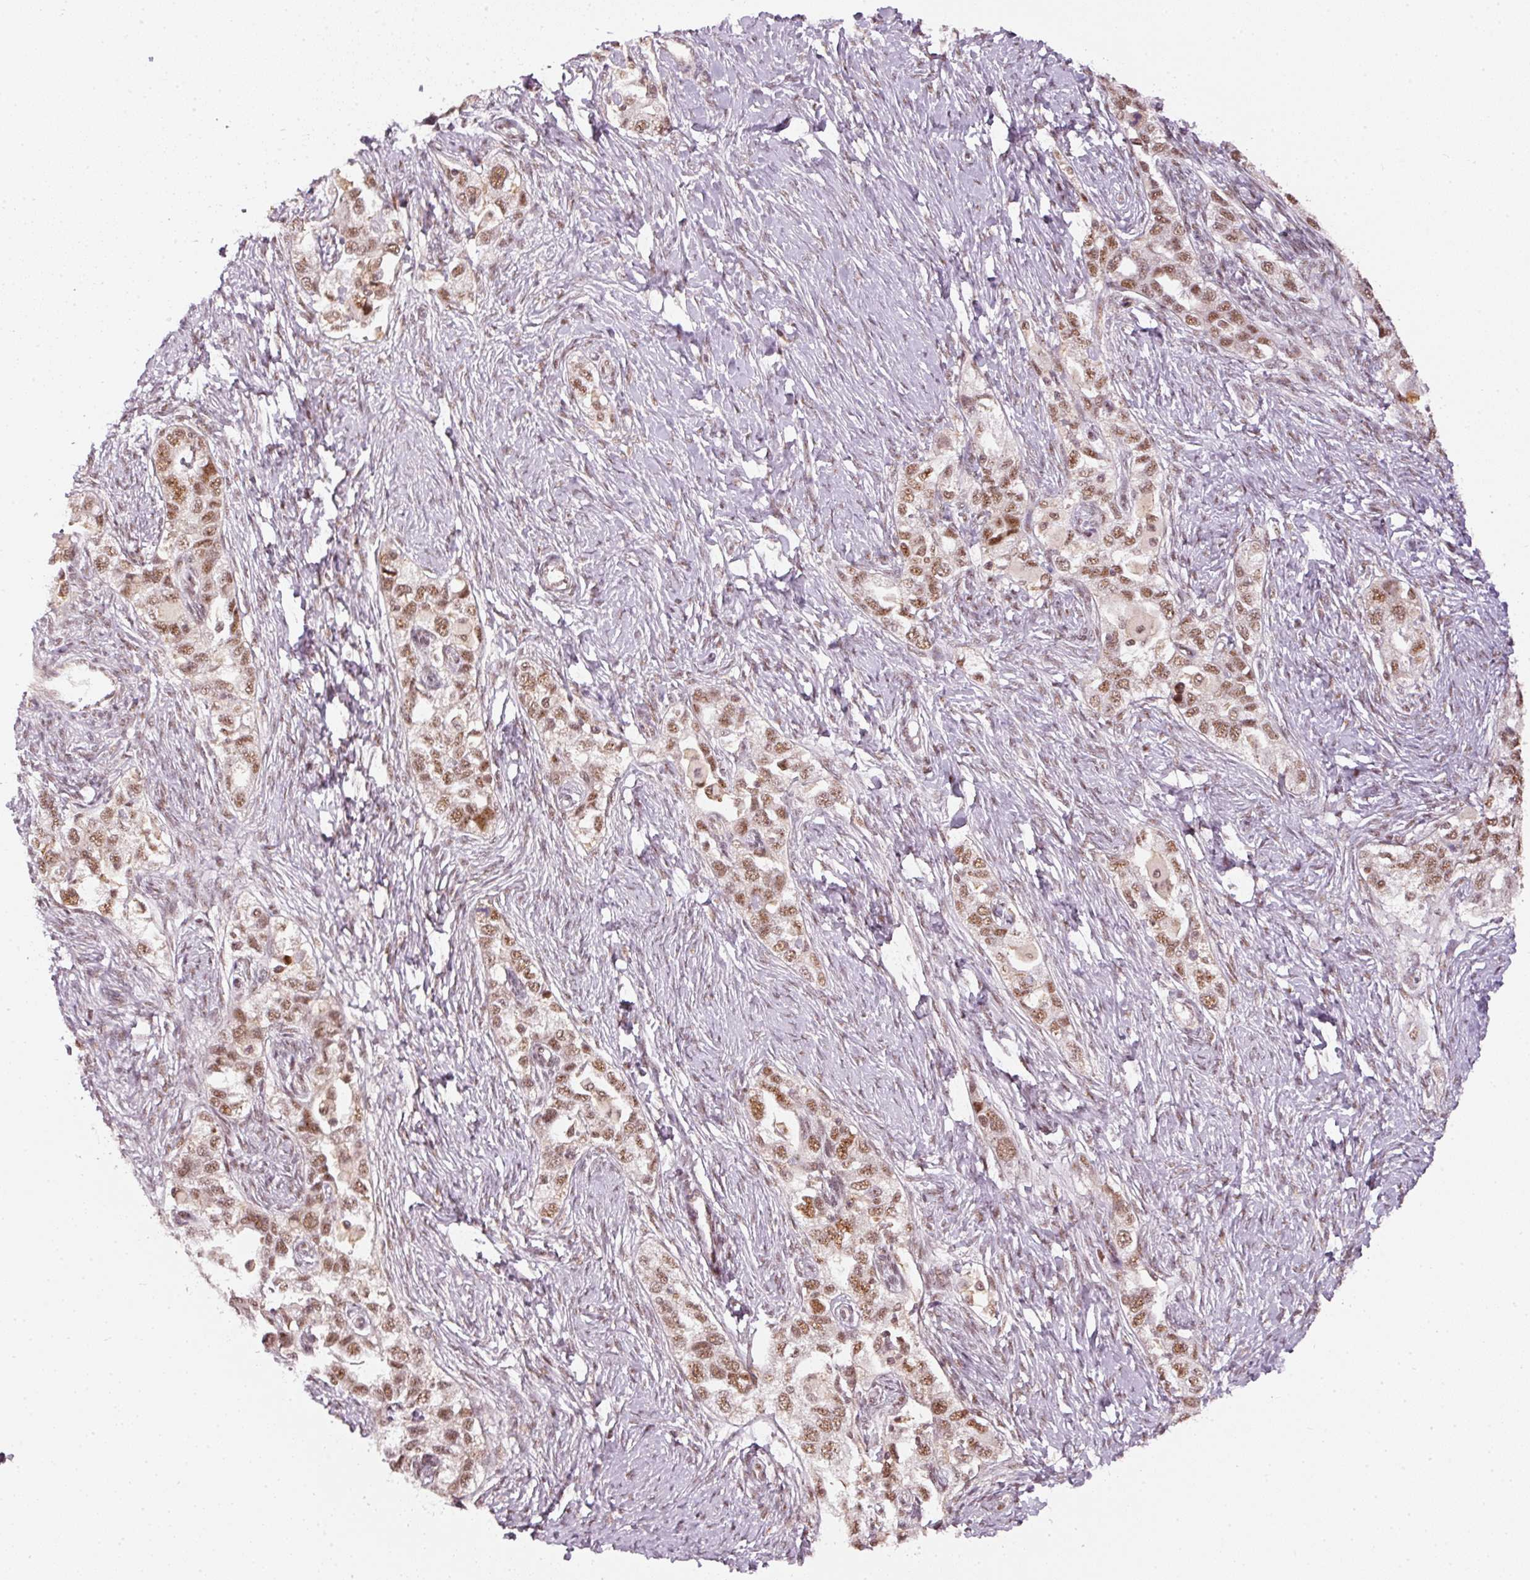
{"staining": {"intensity": "moderate", "quantity": ">75%", "location": "nuclear"}, "tissue": "ovarian cancer", "cell_type": "Tumor cells", "image_type": "cancer", "snomed": [{"axis": "morphology", "description": "Carcinoma, NOS"}, {"axis": "morphology", "description": "Cystadenocarcinoma, serous, NOS"}, {"axis": "topography", "description": "Ovary"}], "caption": "Ovarian cancer (carcinoma) stained with a protein marker exhibits moderate staining in tumor cells.", "gene": "THOC6", "patient": {"sex": "female", "age": 69}}